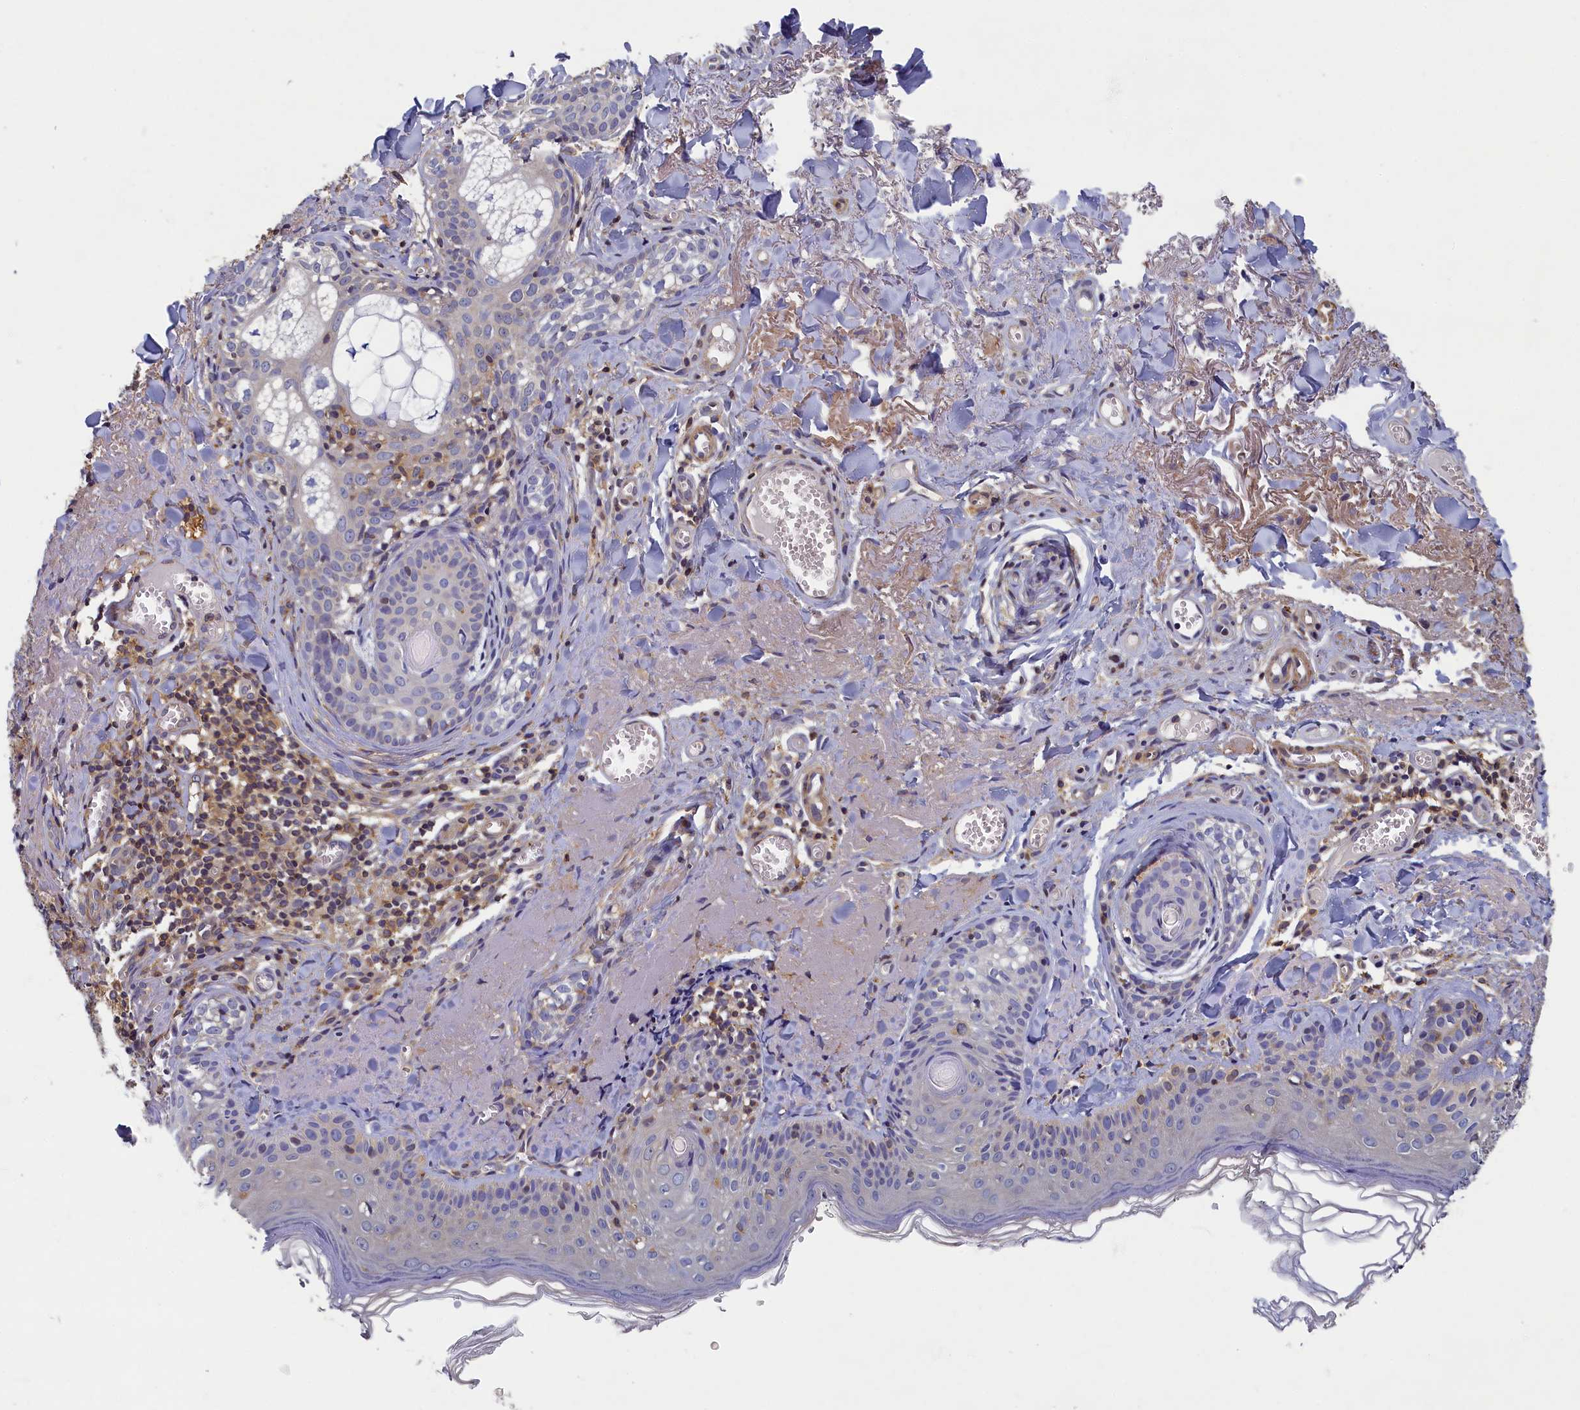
{"staining": {"intensity": "weak", "quantity": "<25%", "location": "cytoplasmic/membranous"}, "tissue": "skin cancer", "cell_type": "Tumor cells", "image_type": "cancer", "snomed": [{"axis": "morphology", "description": "Basal cell carcinoma"}, {"axis": "topography", "description": "Skin"}], "caption": "DAB immunohistochemical staining of skin cancer exhibits no significant expression in tumor cells.", "gene": "TBCB", "patient": {"sex": "female", "age": 74}}